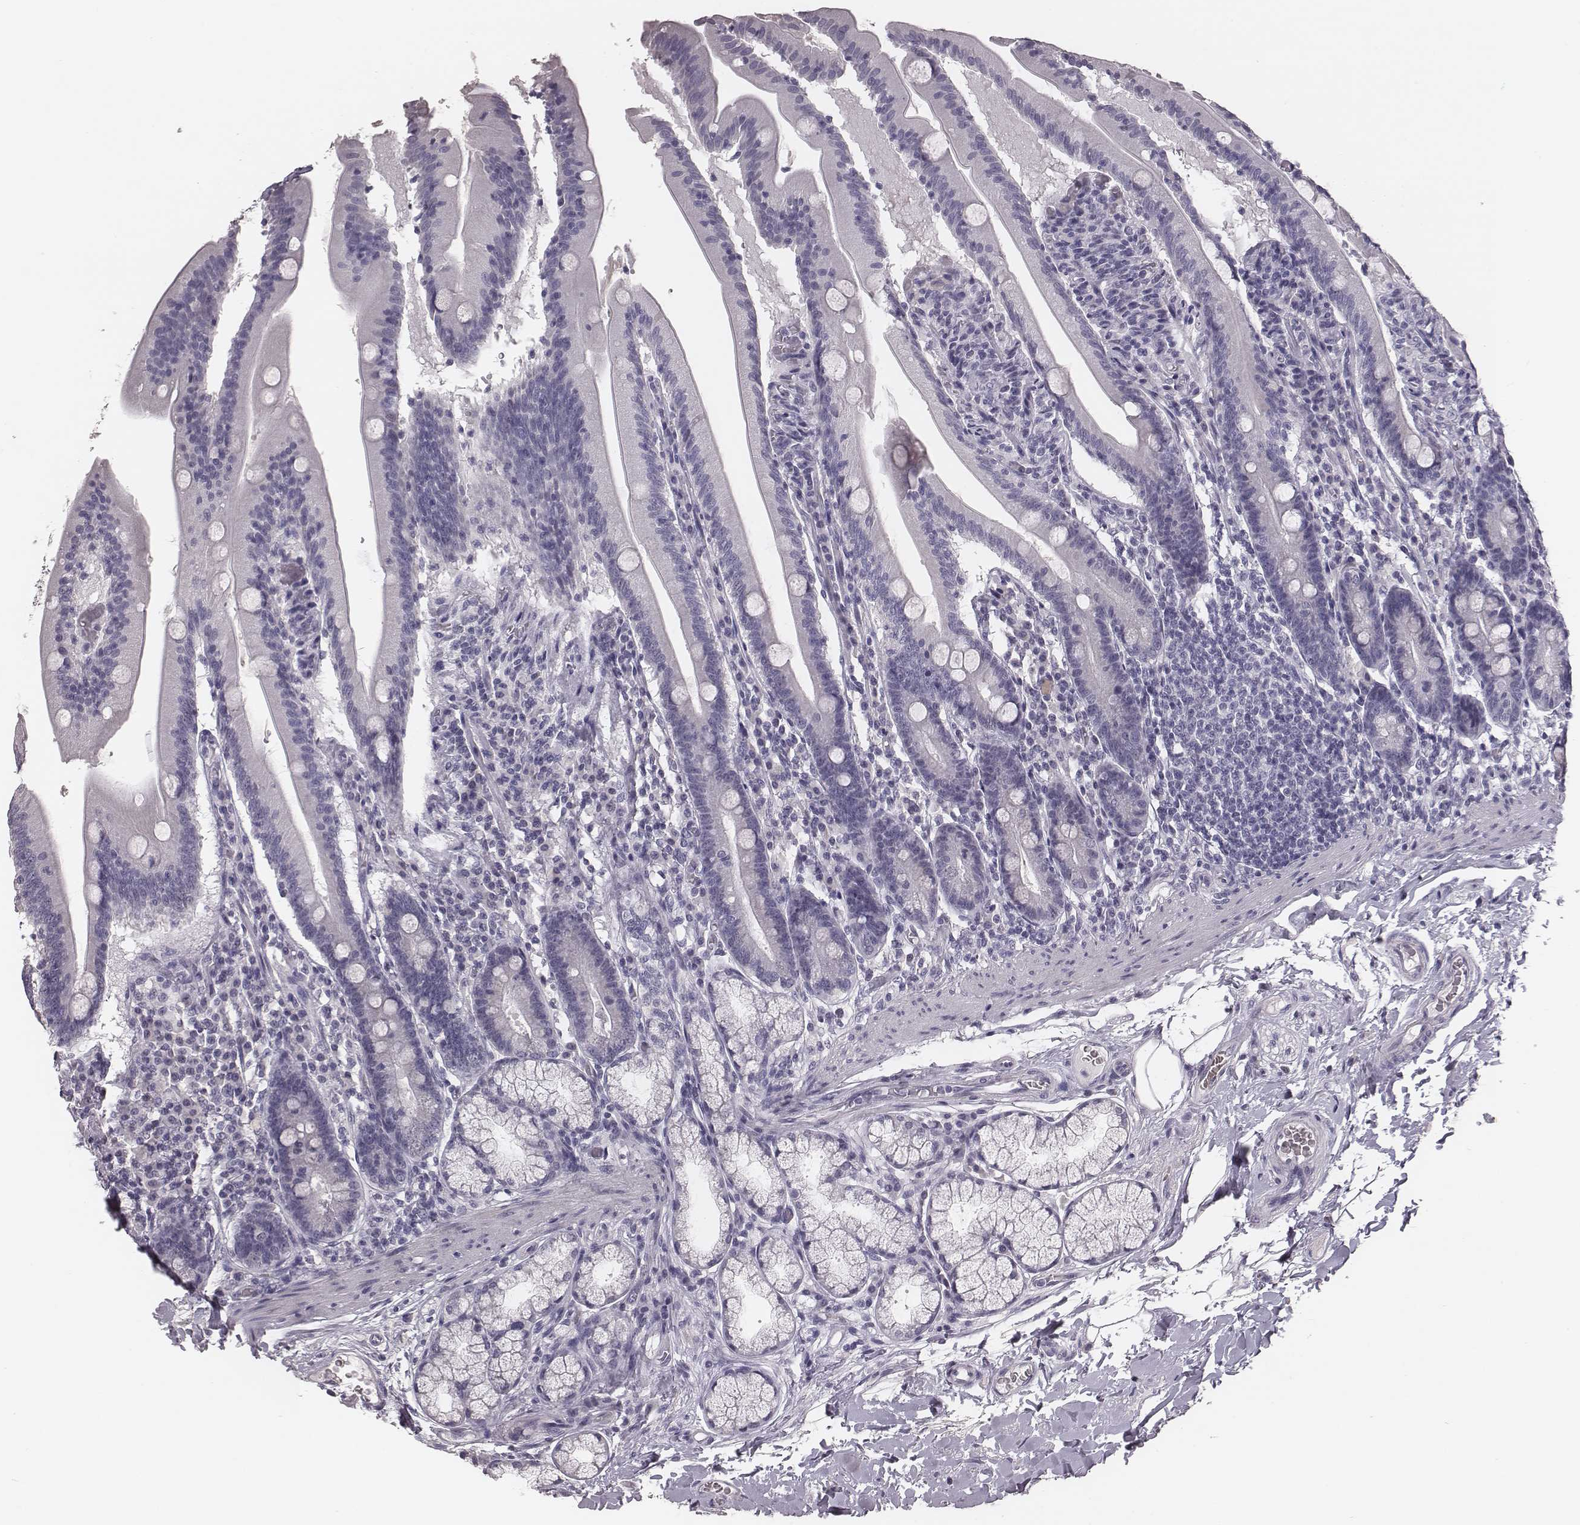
{"staining": {"intensity": "negative", "quantity": "none", "location": "none"}, "tissue": "small intestine", "cell_type": "Glandular cells", "image_type": "normal", "snomed": [{"axis": "morphology", "description": "Normal tissue, NOS"}, {"axis": "topography", "description": "Small intestine"}], "caption": "An image of small intestine stained for a protein reveals no brown staining in glandular cells.", "gene": "CSHL1", "patient": {"sex": "male", "age": 37}}